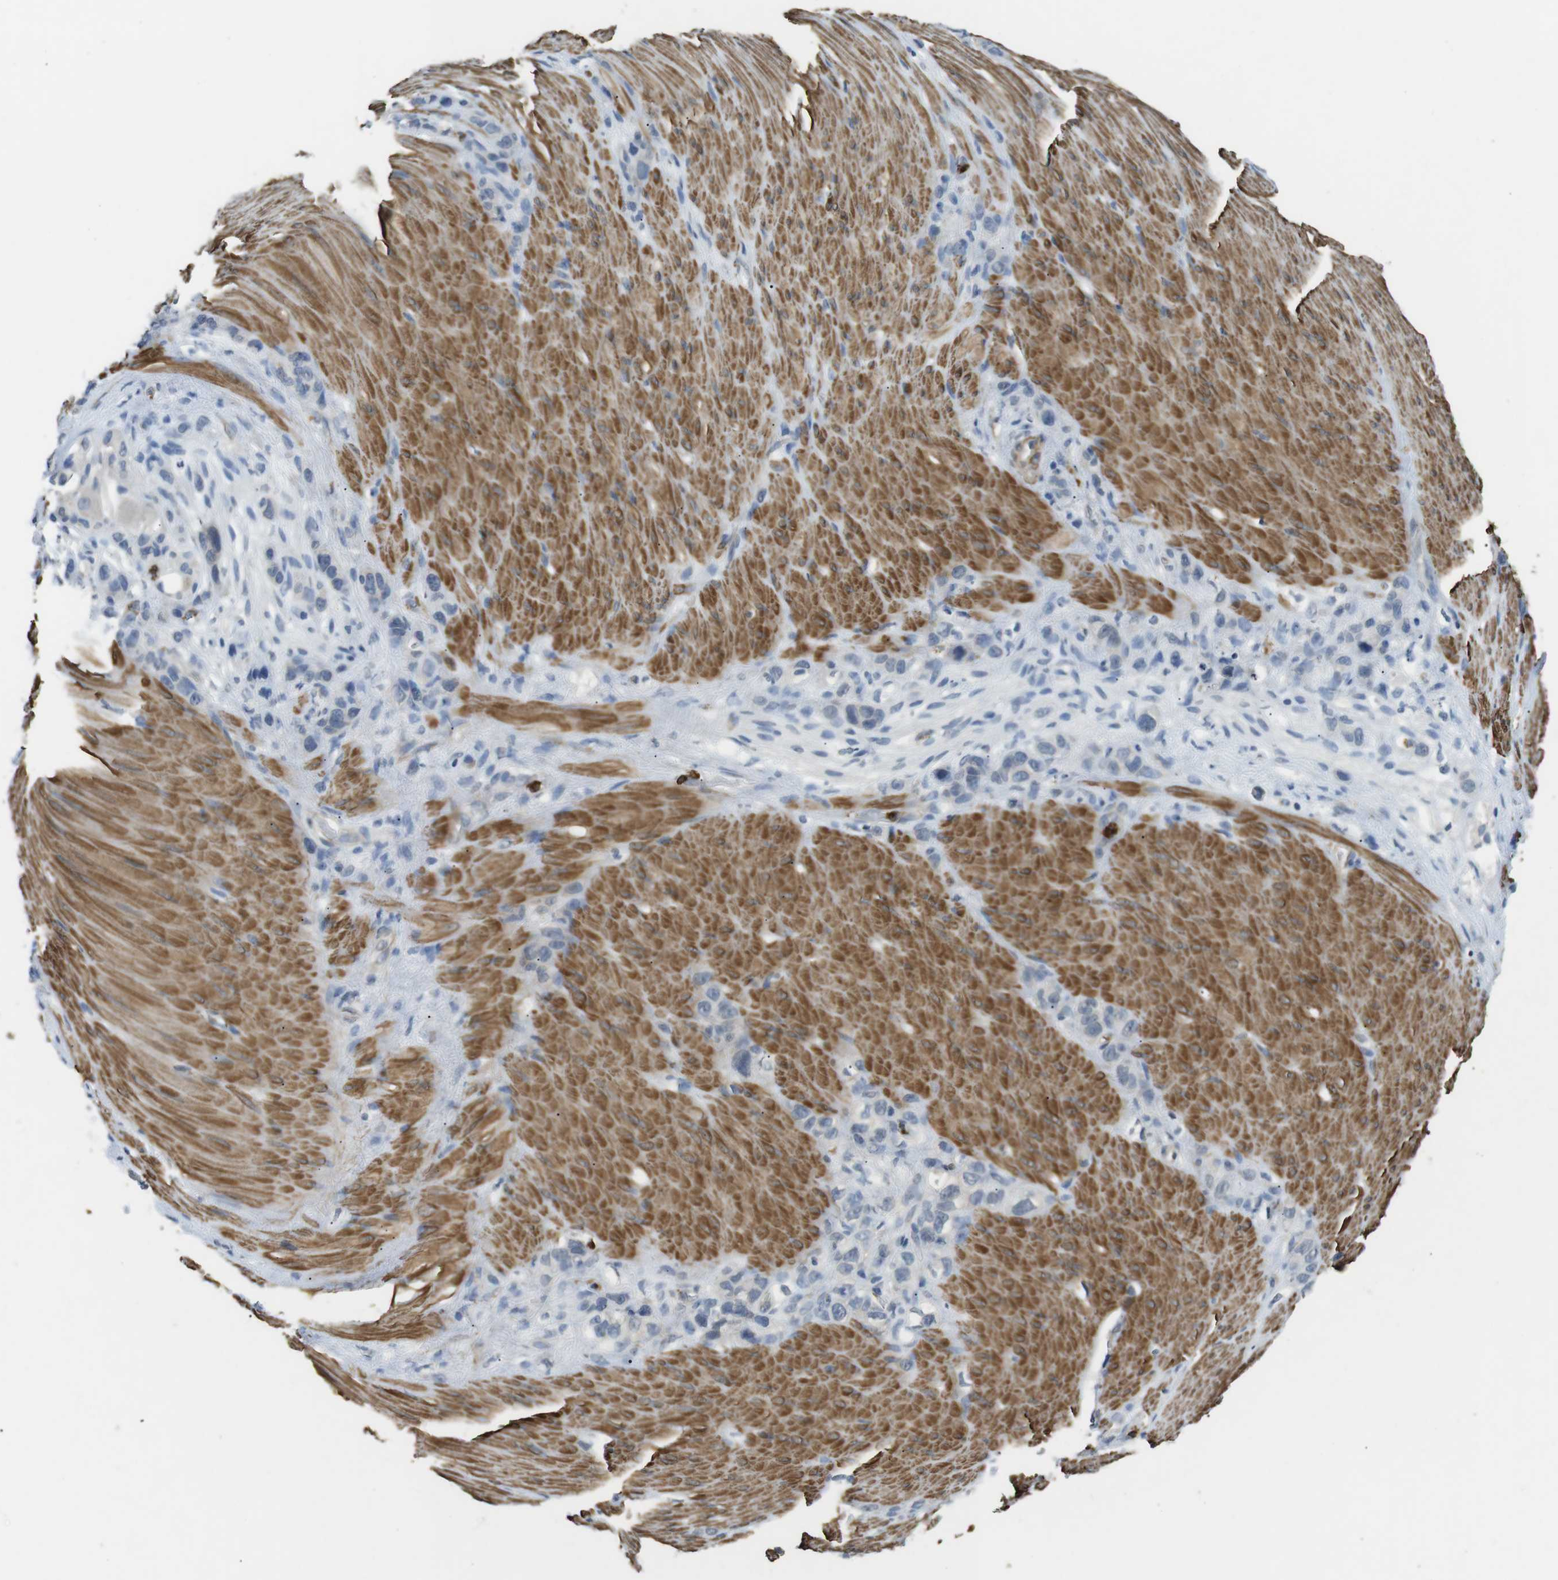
{"staining": {"intensity": "negative", "quantity": "none", "location": "none"}, "tissue": "stomach cancer", "cell_type": "Tumor cells", "image_type": "cancer", "snomed": [{"axis": "morphology", "description": "Normal tissue, NOS"}, {"axis": "morphology", "description": "Adenocarcinoma, NOS"}, {"axis": "morphology", "description": "Adenocarcinoma, High grade"}, {"axis": "topography", "description": "Stomach, upper"}, {"axis": "topography", "description": "Stomach"}], "caption": "This is an immunohistochemistry image of human stomach adenocarcinoma (high-grade). There is no staining in tumor cells.", "gene": "GZMM", "patient": {"sex": "female", "age": 65}}